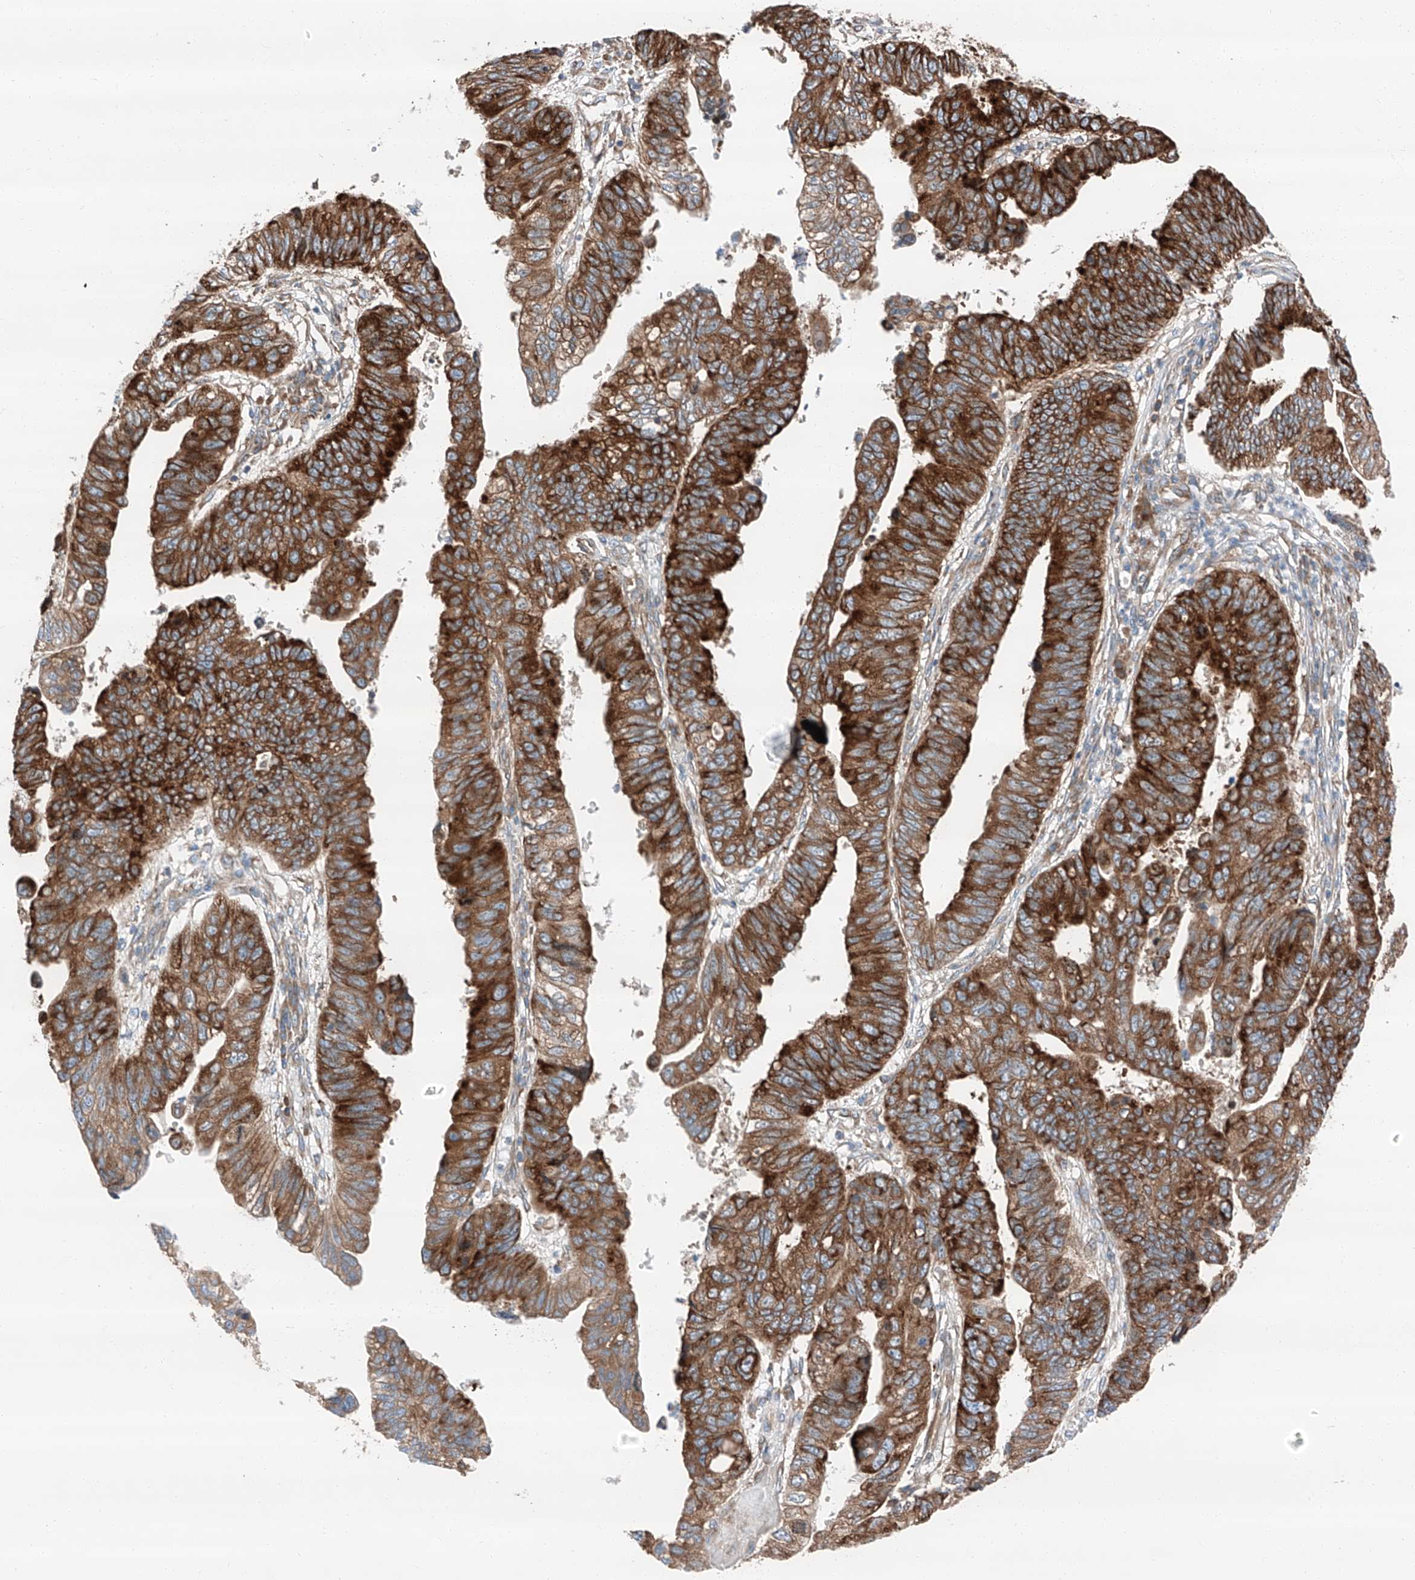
{"staining": {"intensity": "strong", "quantity": ">75%", "location": "cytoplasmic/membranous"}, "tissue": "stomach cancer", "cell_type": "Tumor cells", "image_type": "cancer", "snomed": [{"axis": "morphology", "description": "Adenocarcinoma, NOS"}, {"axis": "topography", "description": "Stomach"}], "caption": "Strong cytoplasmic/membranous protein staining is seen in about >75% of tumor cells in stomach adenocarcinoma. Nuclei are stained in blue.", "gene": "ZC3H15", "patient": {"sex": "male", "age": 59}}